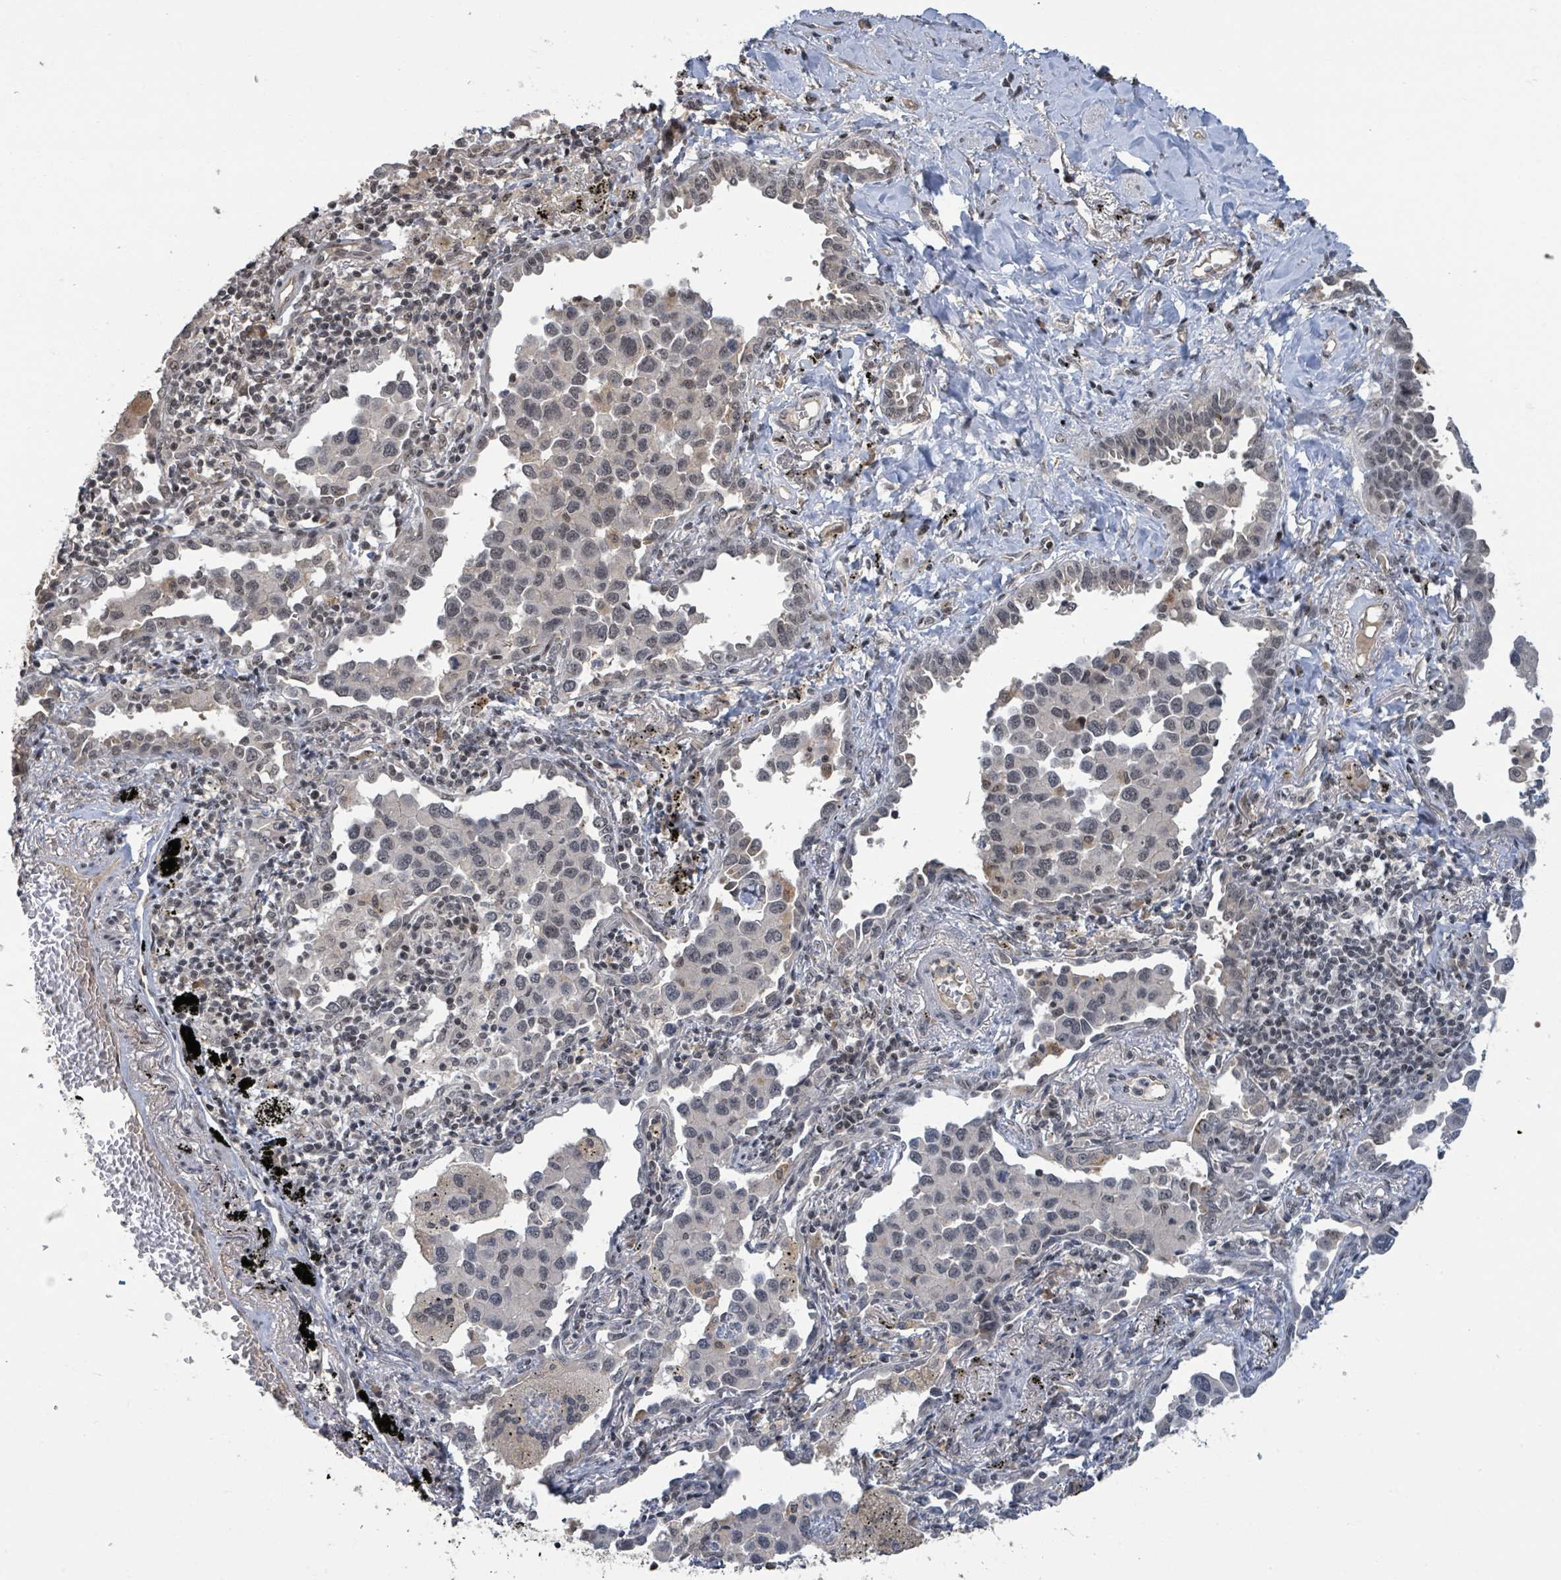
{"staining": {"intensity": "weak", "quantity": ">75%", "location": "cytoplasmic/membranous,nuclear"}, "tissue": "lung cancer", "cell_type": "Tumor cells", "image_type": "cancer", "snomed": [{"axis": "morphology", "description": "Adenocarcinoma, NOS"}, {"axis": "topography", "description": "Lung"}], "caption": "The photomicrograph demonstrates immunohistochemical staining of lung cancer (adenocarcinoma). There is weak cytoplasmic/membranous and nuclear staining is appreciated in approximately >75% of tumor cells.", "gene": "ZBTB14", "patient": {"sex": "male", "age": 67}}